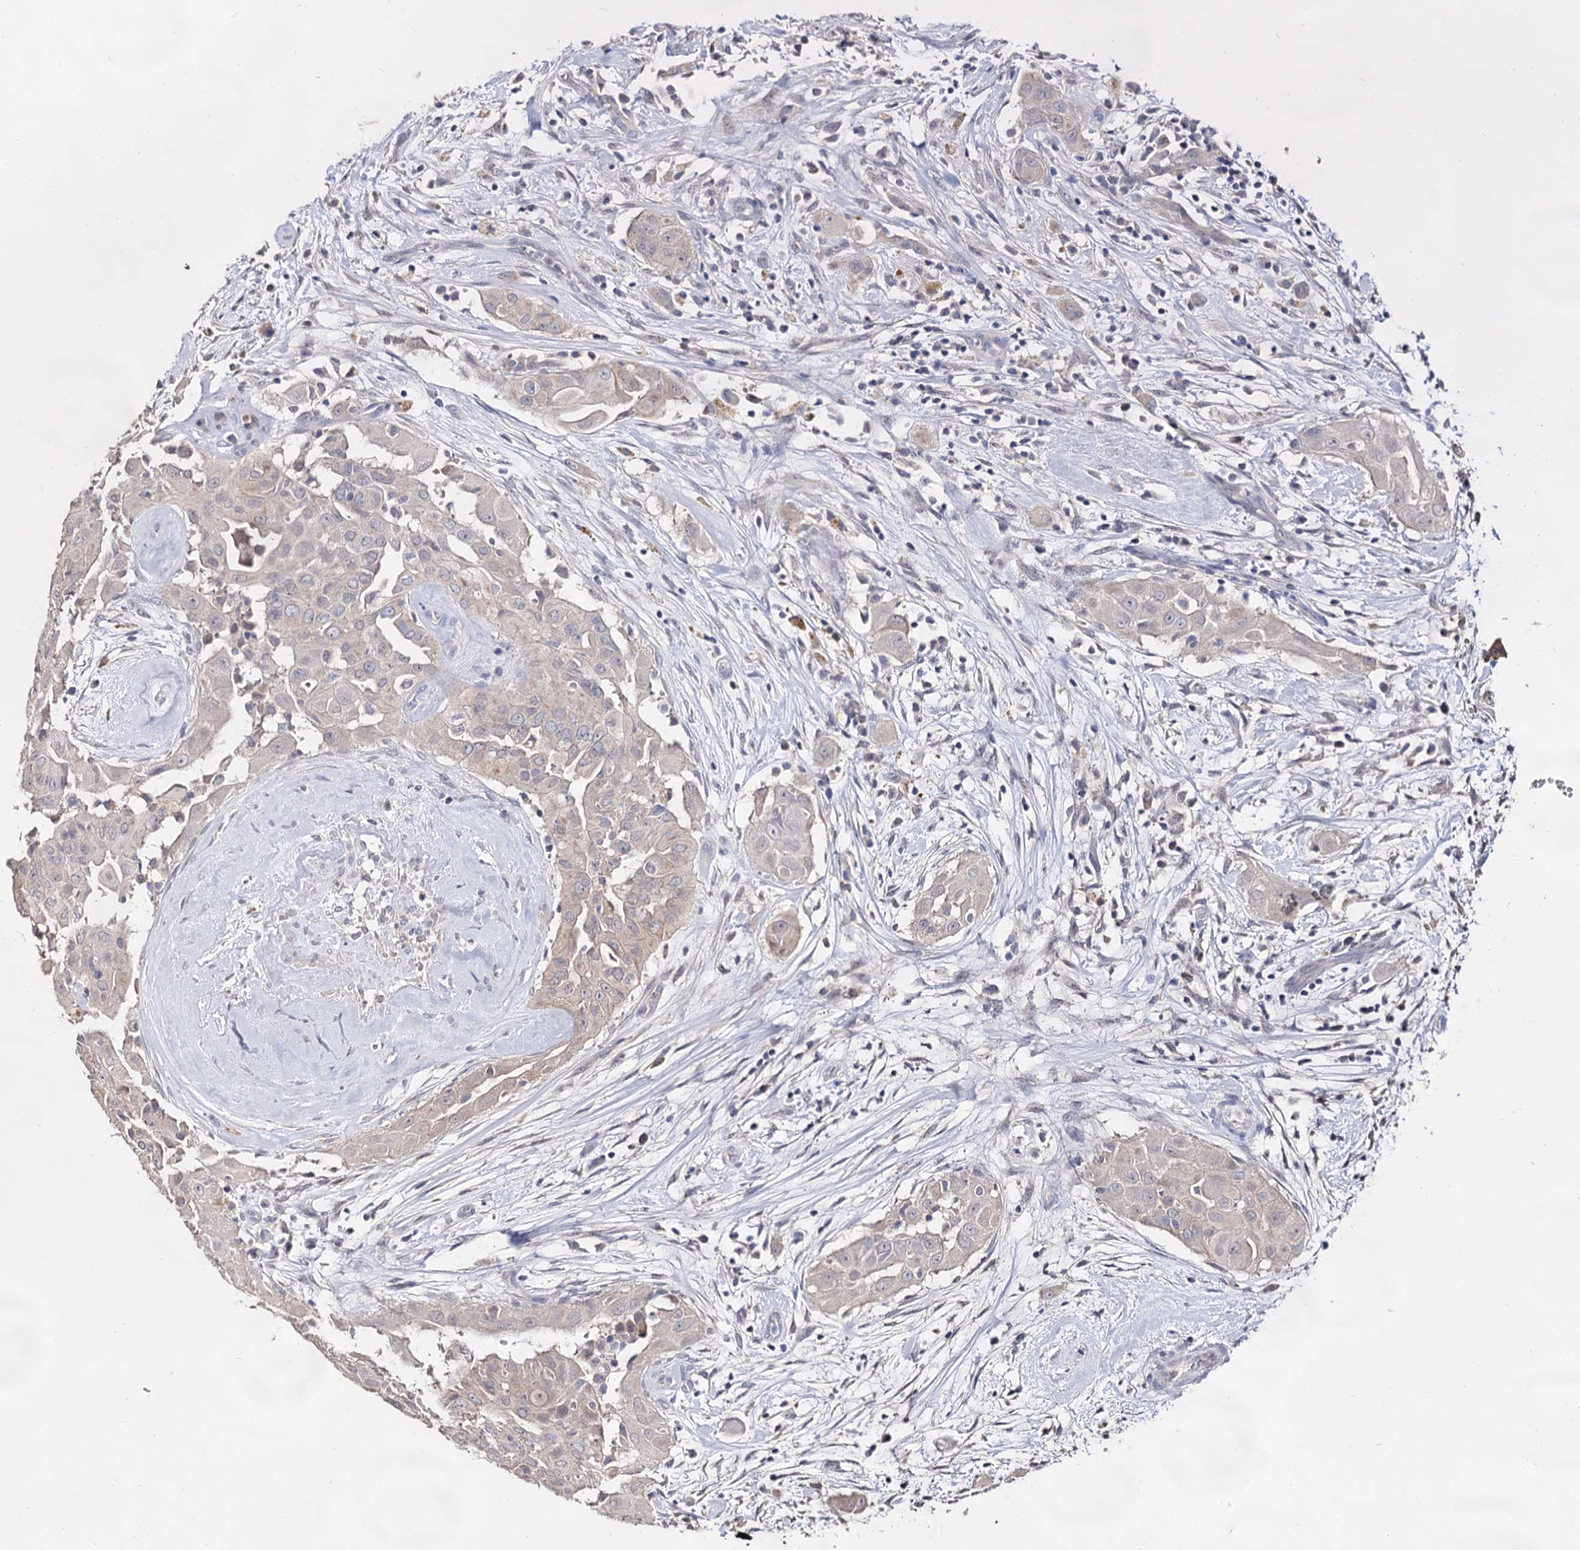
{"staining": {"intensity": "negative", "quantity": "none", "location": "none"}, "tissue": "thyroid cancer", "cell_type": "Tumor cells", "image_type": "cancer", "snomed": [{"axis": "morphology", "description": "Papillary adenocarcinoma, NOS"}, {"axis": "topography", "description": "Thyroid gland"}], "caption": "Immunohistochemistry (IHC) image of neoplastic tissue: thyroid cancer stained with DAB demonstrates no significant protein expression in tumor cells.", "gene": "ARFIP2", "patient": {"sex": "female", "age": 59}}